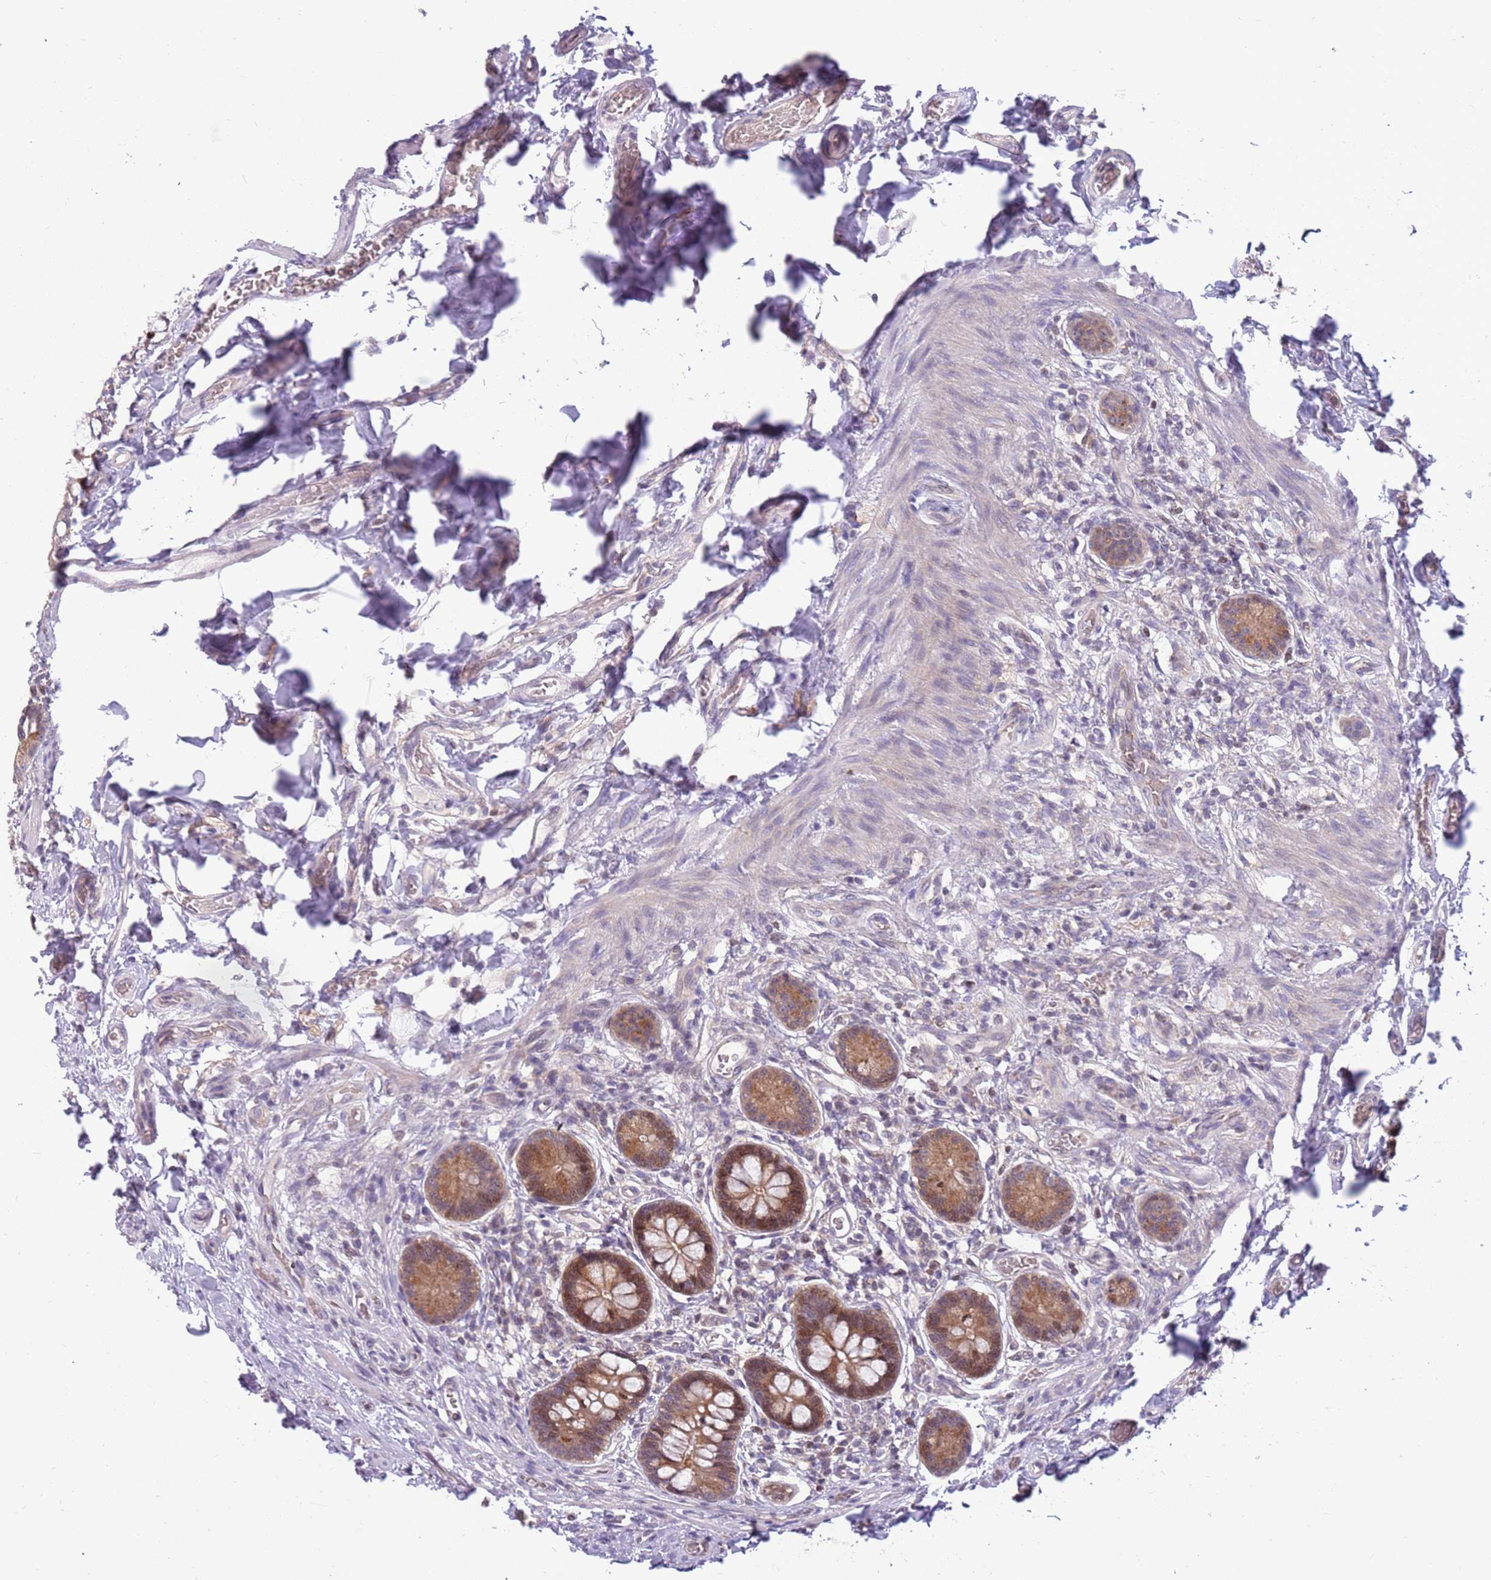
{"staining": {"intensity": "moderate", "quantity": ">75%", "location": "cytoplasmic/membranous,nuclear"}, "tissue": "small intestine", "cell_type": "Glandular cells", "image_type": "normal", "snomed": [{"axis": "morphology", "description": "Normal tissue, NOS"}, {"axis": "topography", "description": "Small intestine"}], "caption": "Human small intestine stained for a protein (brown) shows moderate cytoplasmic/membranous,nuclear positive staining in about >75% of glandular cells.", "gene": "ARHGEF35", "patient": {"sex": "male", "age": 52}}